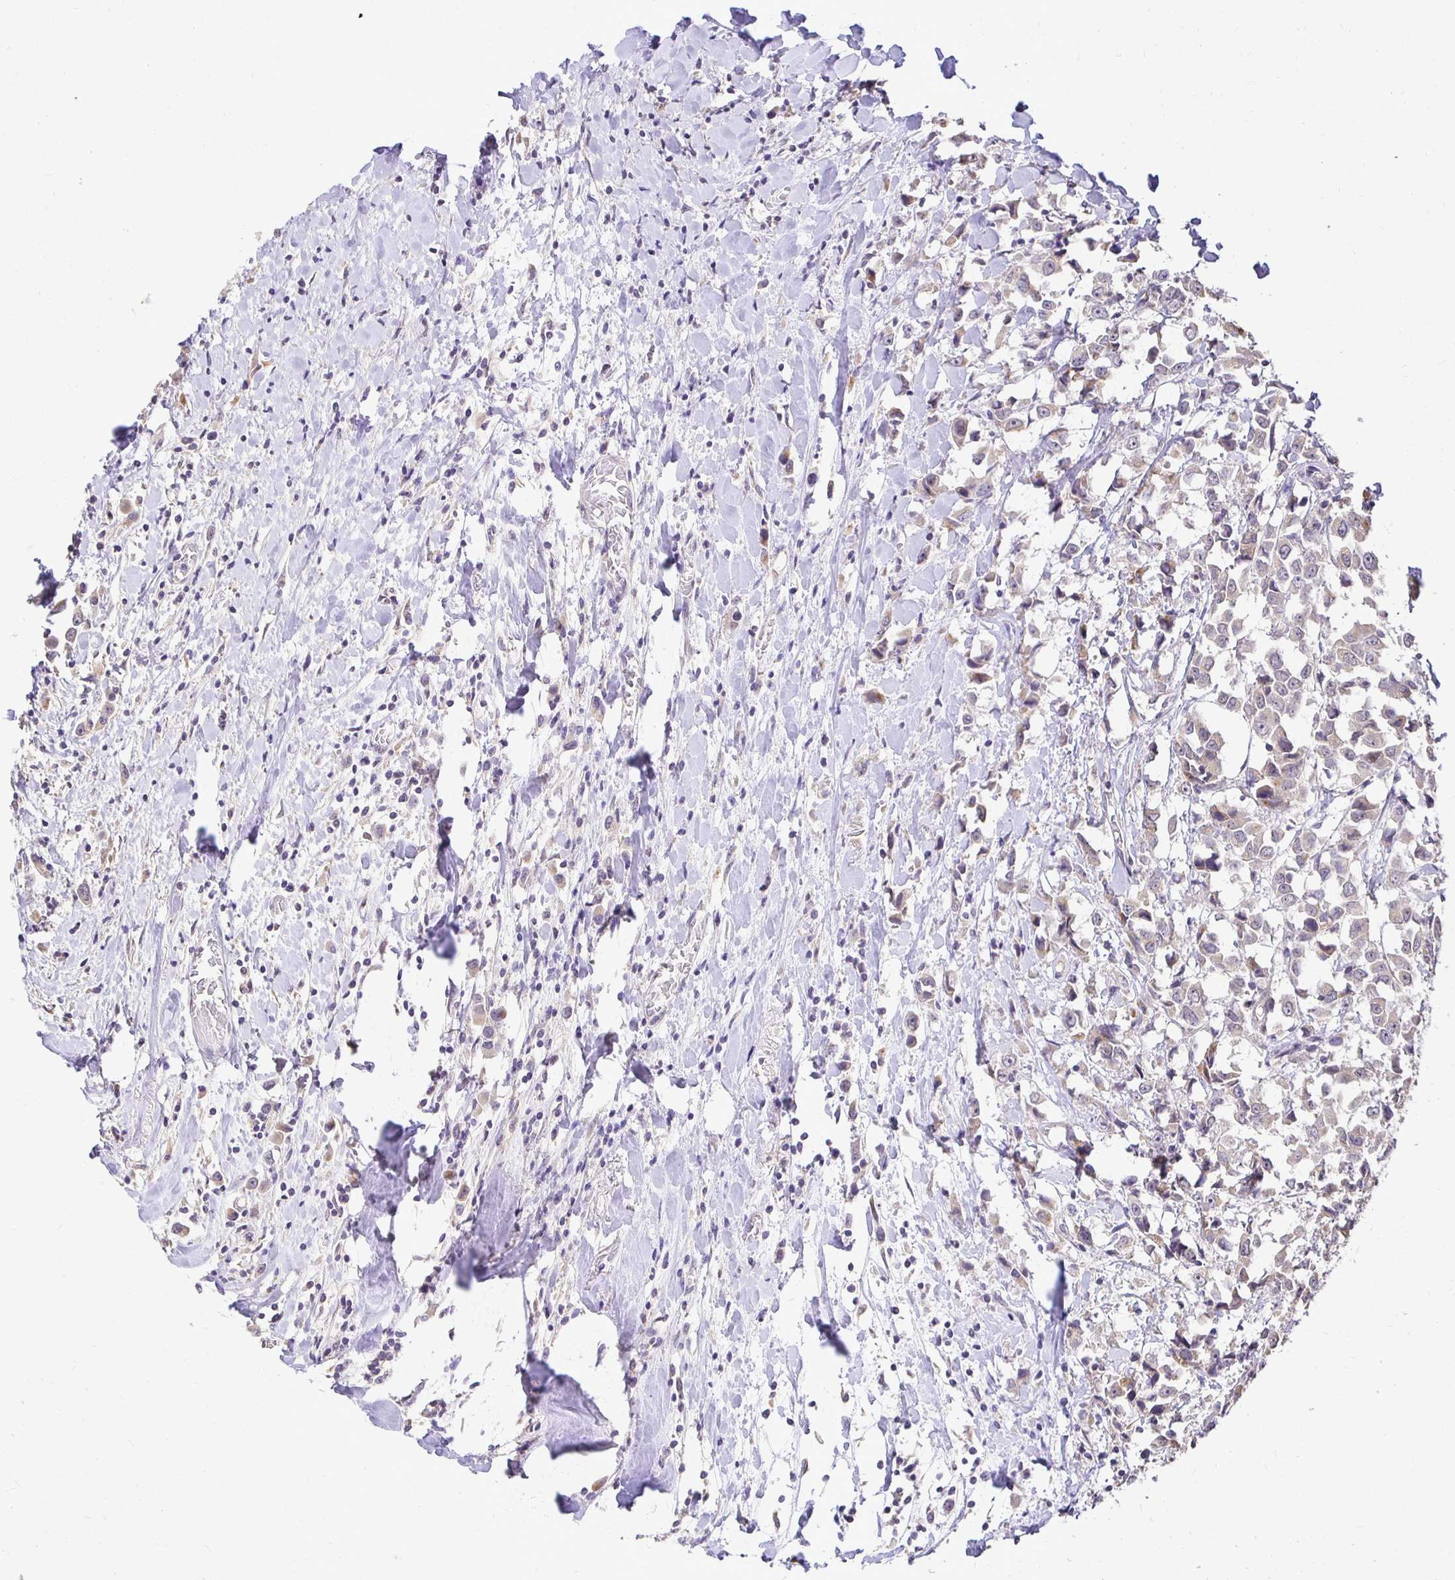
{"staining": {"intensity": "weak", "quantity": "<25%", "location": "cytoplasmic/membranous"}, "tissue": "breast cancer", "cell_type": "Tumor cells", "image_type": "cancer", "snomed": [{"axis": "morphology", "description": "Duct carcinoma"}, {"axis": "topography", "description": "Breast"}], "caption": "Breast cancer stained for a protein using immunohistochemistry (IHC) reveals no positivity tumor cells.", "gene": "RHEBL1", "patient": {"sex": "female", "age": 61}}